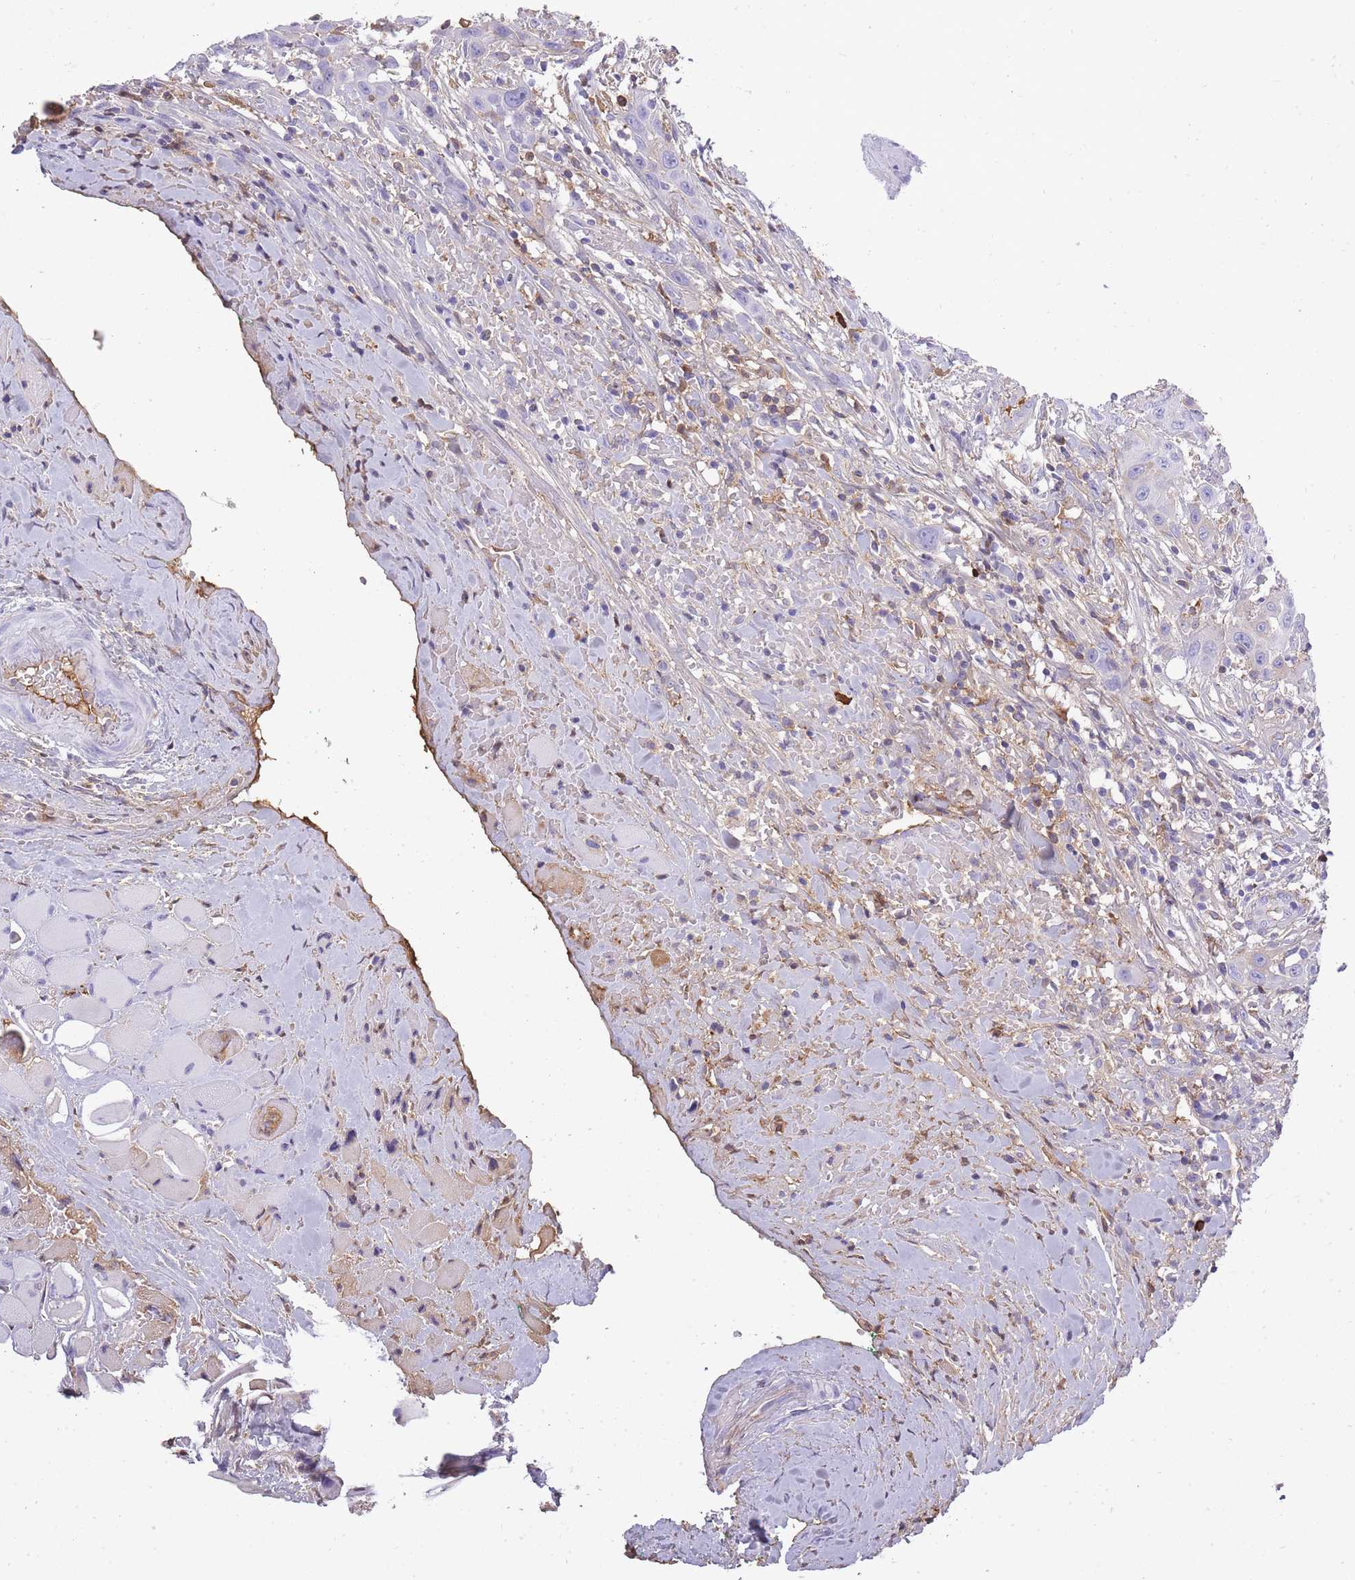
{"staining": {"intensity": "negative", "quantity": "none", "location": "none"}, "tissue": "head and neck cancer", "cell_type": "Tumor cells", "image_type": "cancer", "snomed": [{"axis": "morphology", "description": "Squamous cell carcinoma, NOS"}, {"axis": "topography", "description": "Head-Neck"}], "caption": "Immunohistochemistry photomicrograph of neoplastic tissue: head and neck squamous cell carcinoma stained with DAB (3,3'-diaminobenzidine) shows no significant protein staining in tumor cells.", "gene": "IGKV1D-42", "patient": {"sex": "male", "age": 81}}